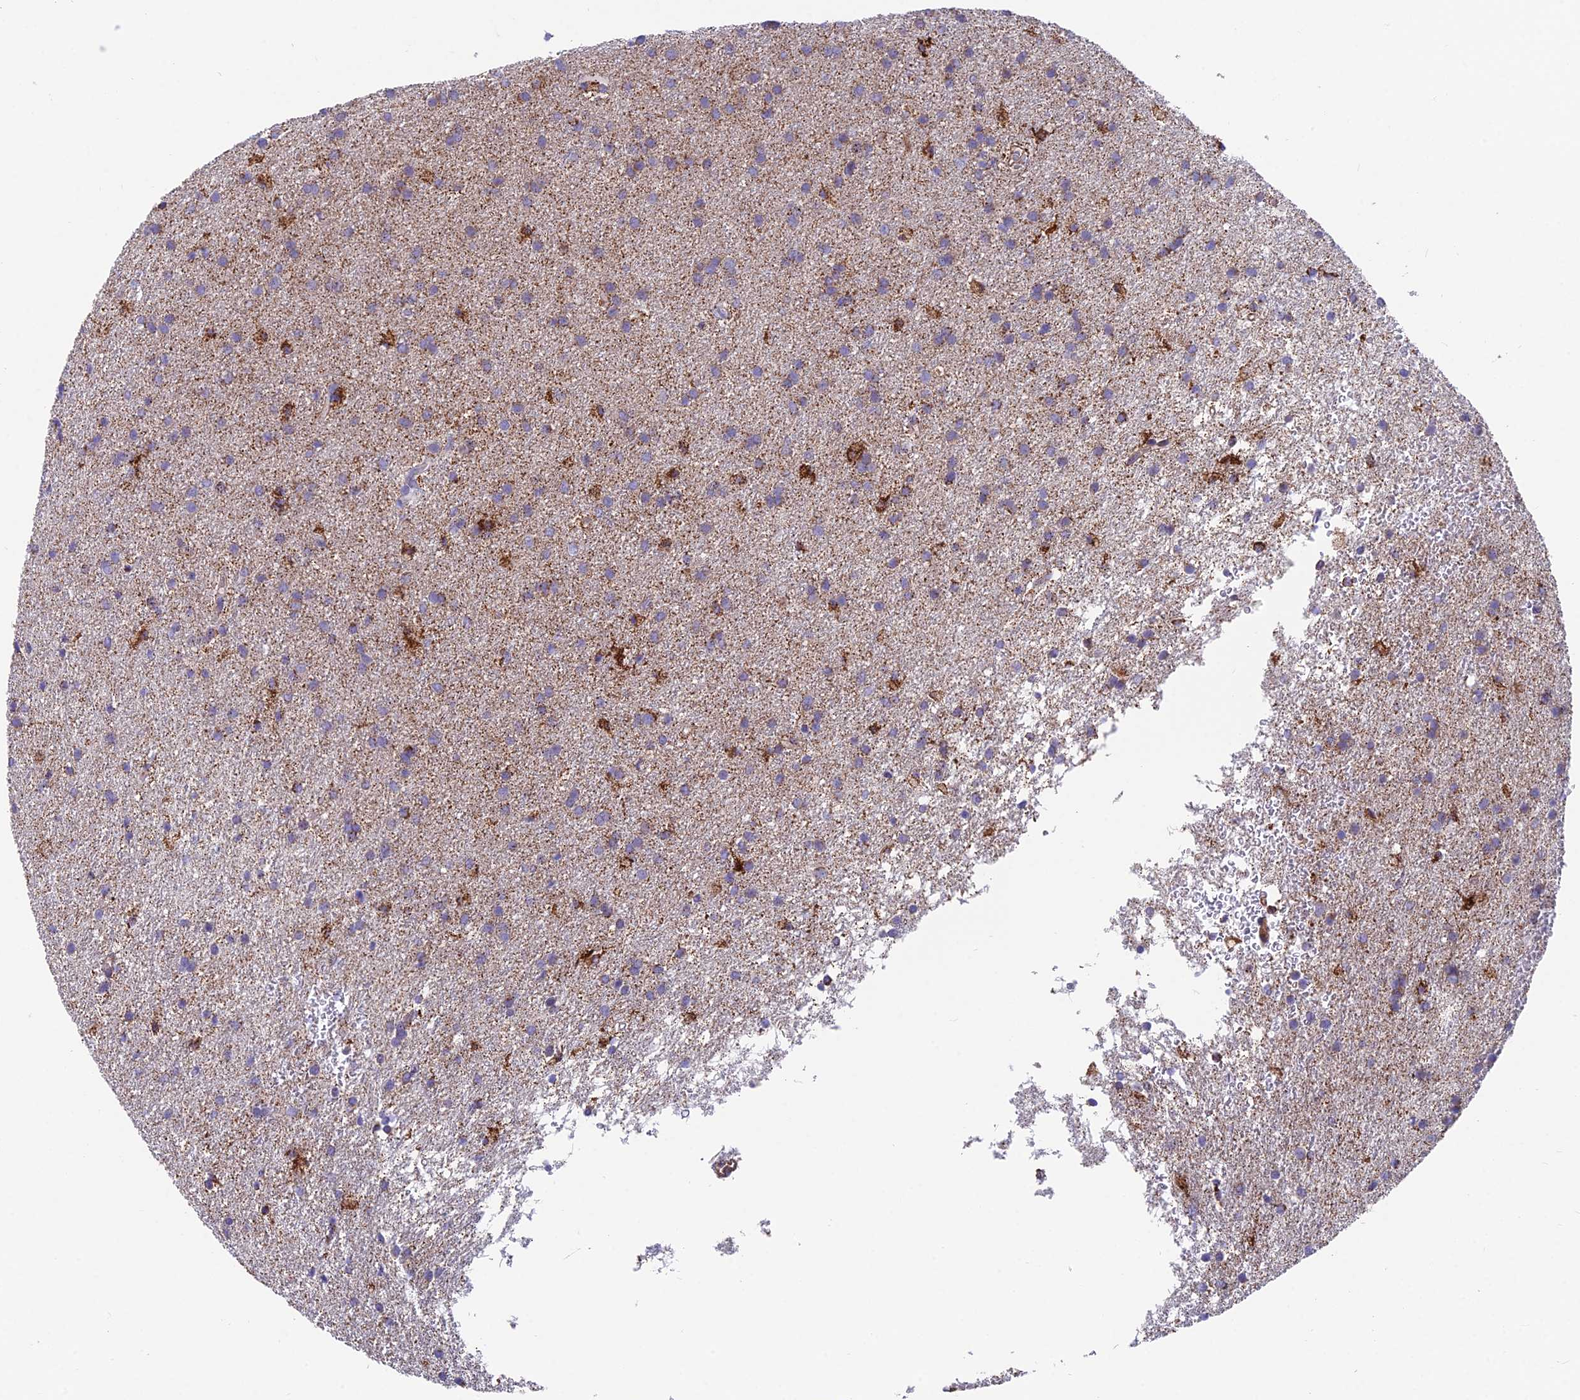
{"staining": {"intensity": "weak", "quantity": "<25%", "location": "cytoplasmic/membranous"}, "tissue": "glioma", "cell_type": "Tumor cells", "image_type": "cancer", "snomed": [{"axis": "morphology", "description": "Glioma, malignant, High grade"}, {"axis": "topography", "description": "Brain"}], "caption": "An immunohistochemistry micrograph of glioma is shown. There is no staining in tumor cells of glioma.", "gene": "TIGD6", "patient": {"sex": "female", "age": 50}}